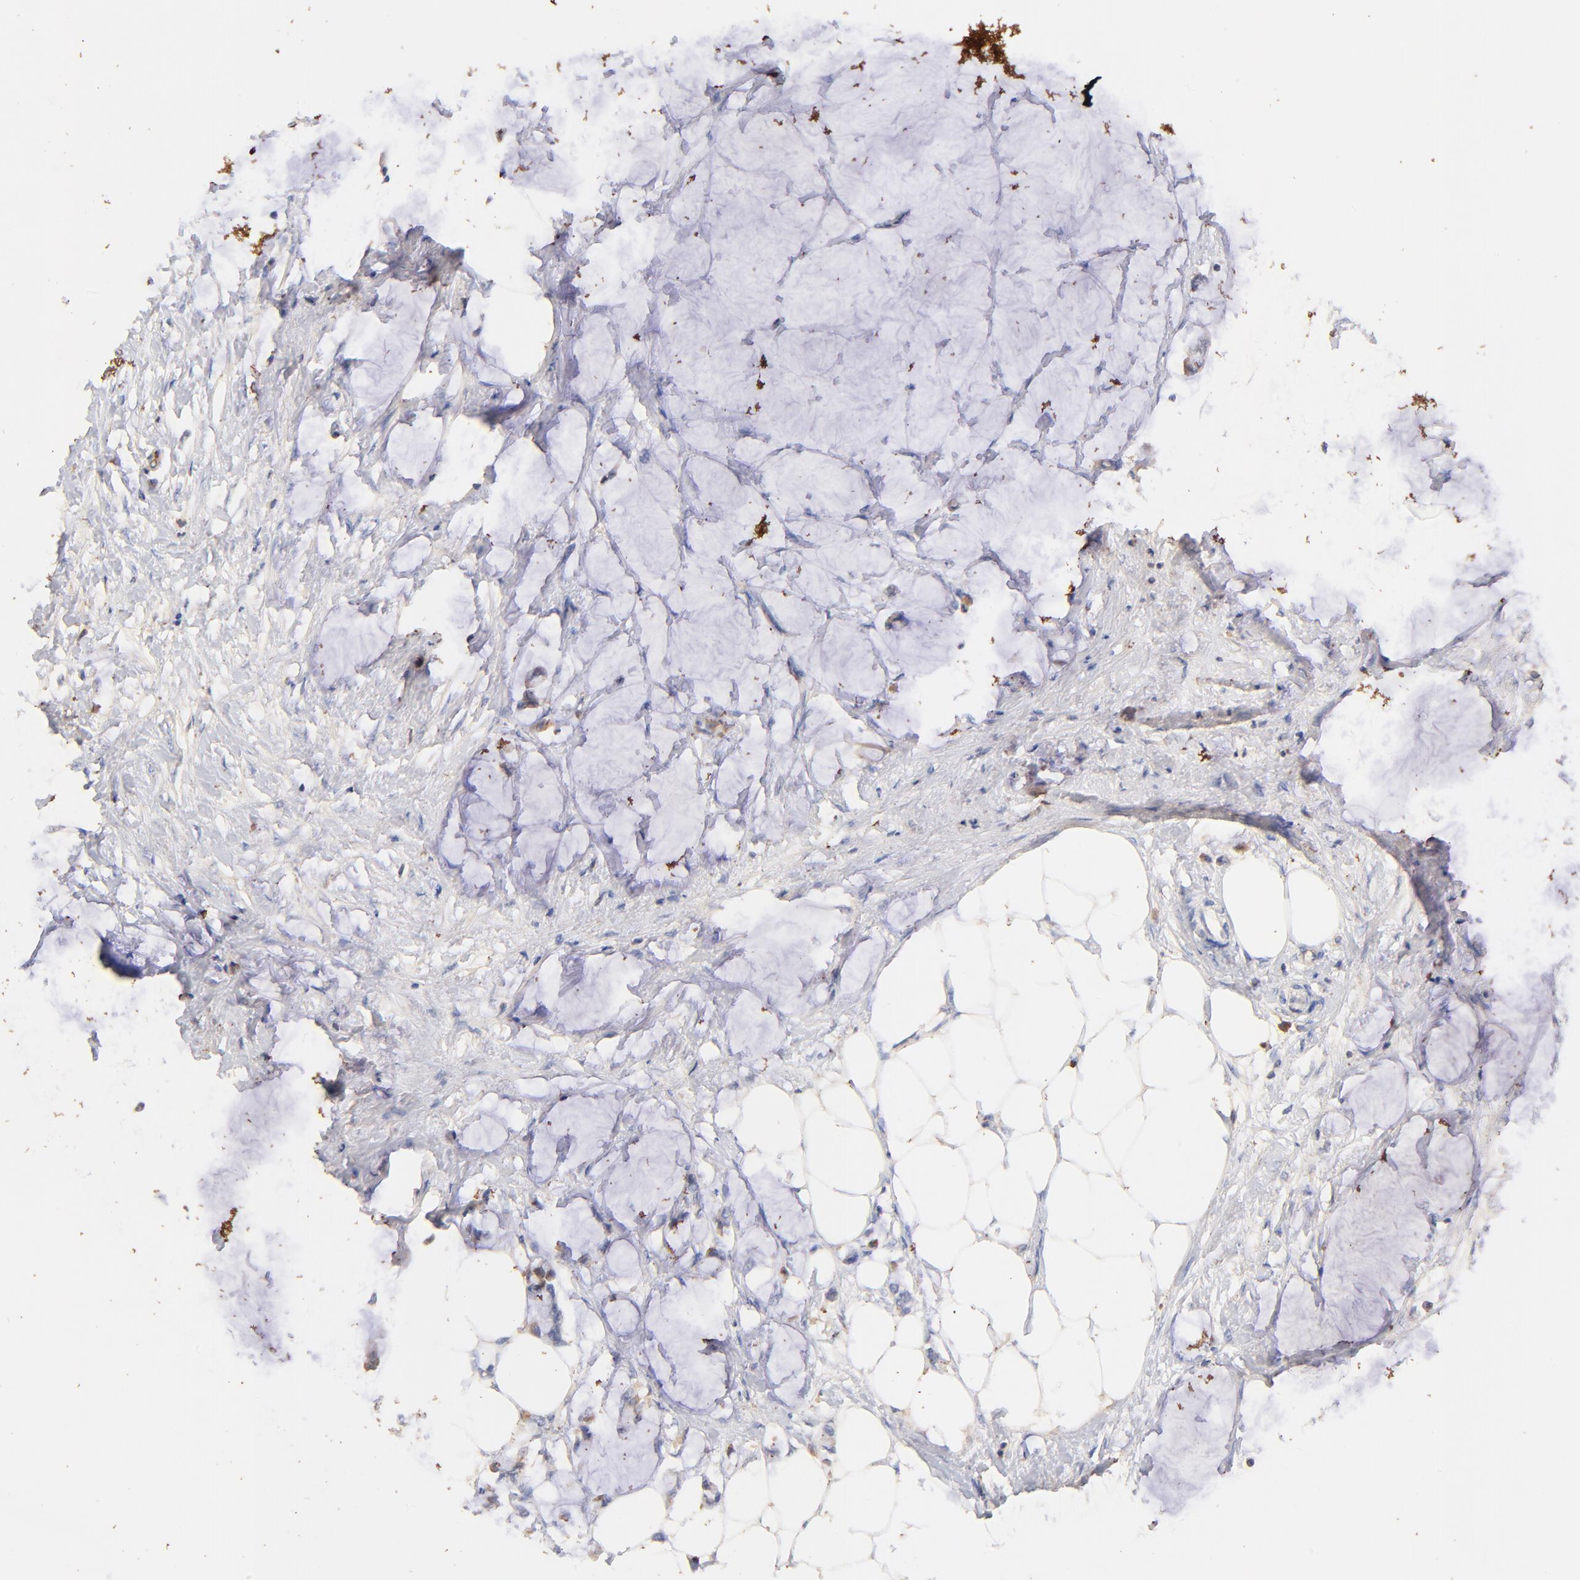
{"staining": {"intensity": "weak", "quantity": ">75%", "location": "cytoplasmic/membranous"}, "tissue": "colorectal cancer", "cell_type": "Tumor cells", "image_type": "cancer", "snomed": [{"axis": "morphology", "description": "Normal tissue, NOS"}, {"axis": "morphology", "description": "Adenocarcinoma, NOS"}, {"axis": "topography", "description": "Colon"}, {"axis": "topography", "description": "Peripheral nerve tissue"}], "caption": "Weak cytoplasmic/membranous positivity for a protein is appreciated in about >75% of tumor cells of adenocarcinoma (colorectal) using IHC.", "gene": "IGLV7-43", "patient": {"sex": "male", "age": 14}}